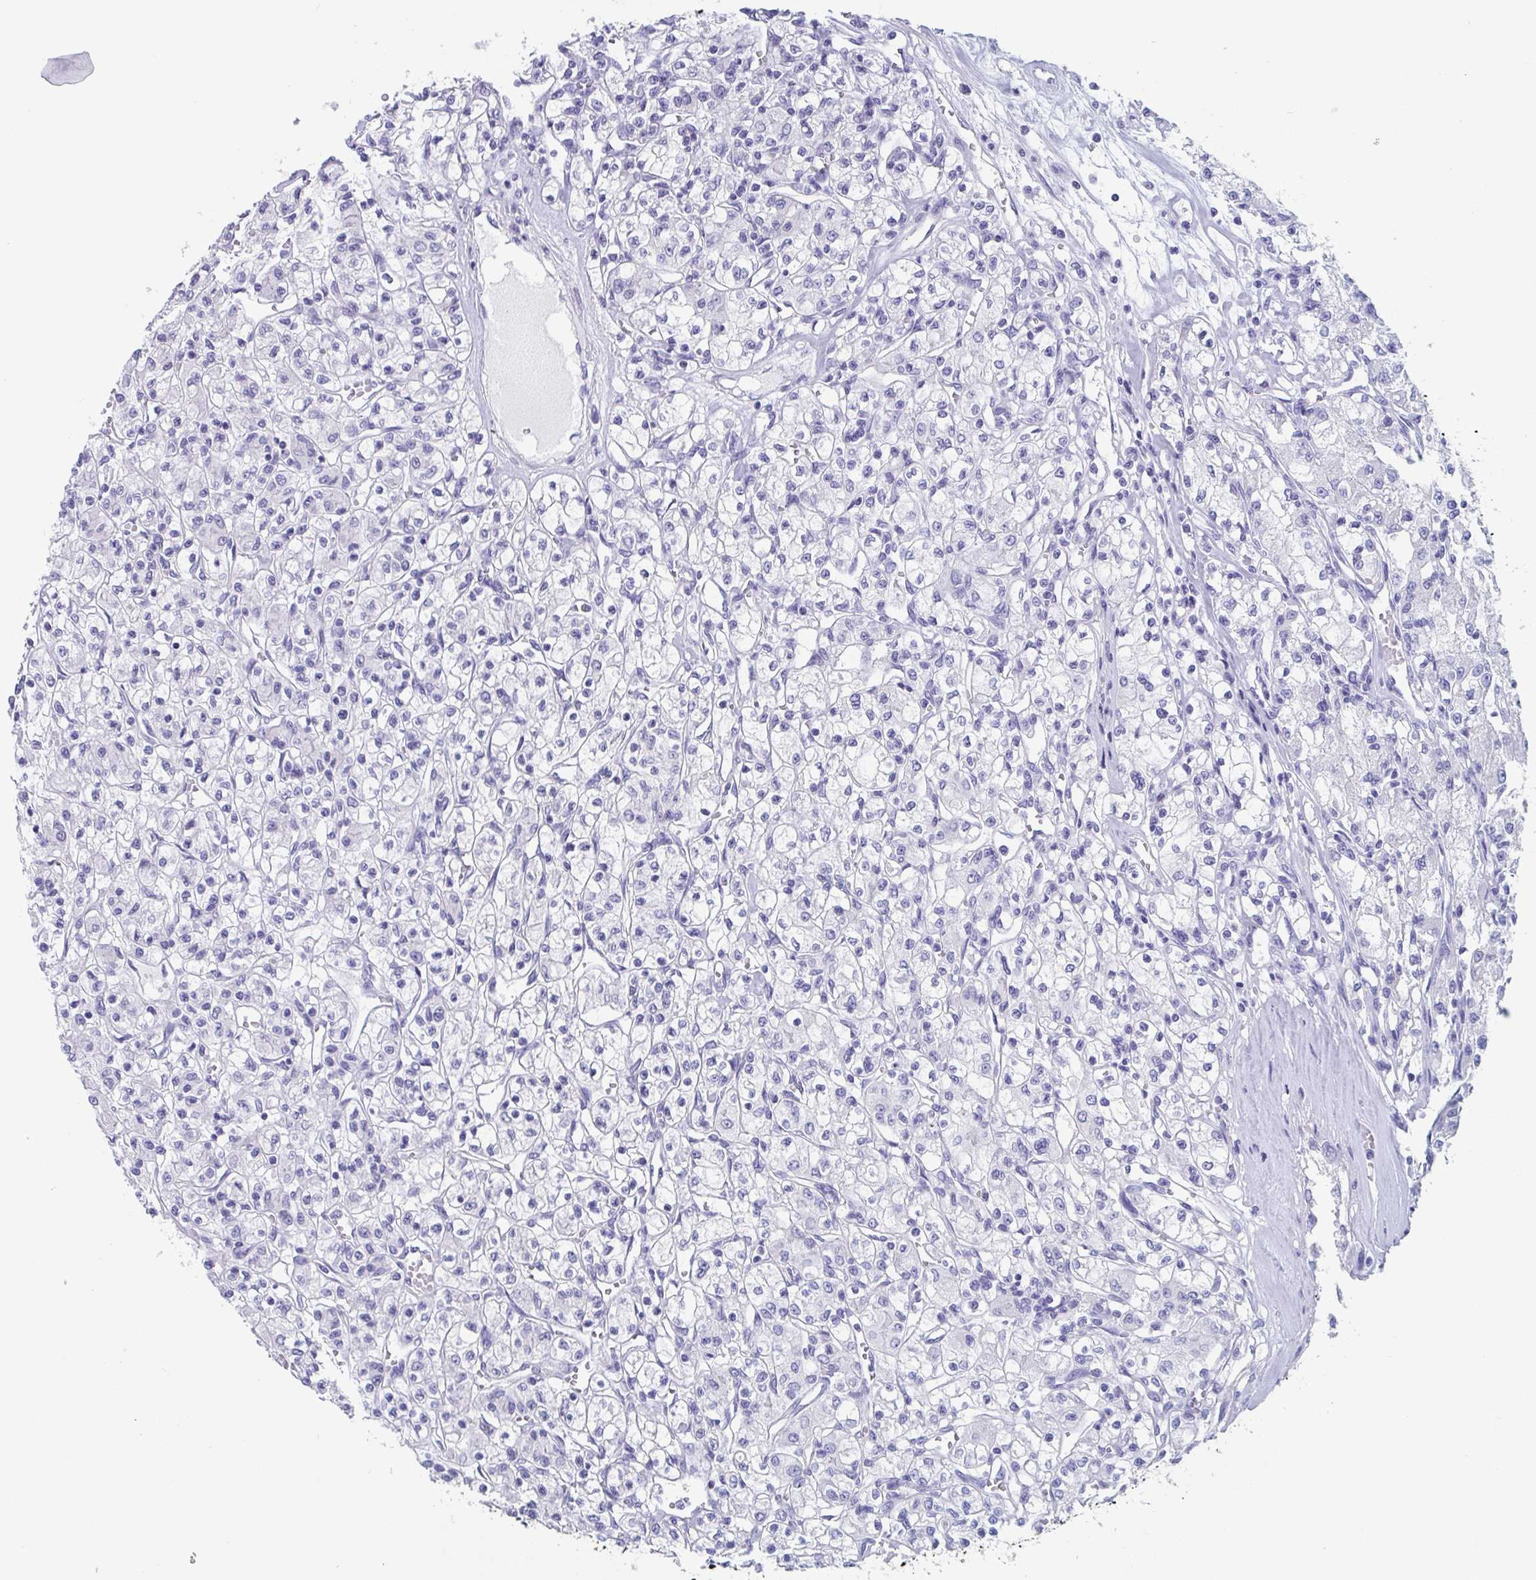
{"staining": {"intensity": "negative", "quantity": "none", "location": "none"}, "tissue": "renal cancer", "cell_type": "Tumor cells", "image_type": "cancer", "snomed": [{"axis": "morphology", "description": "Adenocarcinoma, NOS"}, {"axis": "topography", "description": "Kidney"}], "caption": "Immunohistochemistry (IHC) of renal adenocarcinoma displays no expression in tumor cells. (Stains: DAB IHC with hematoxylin counter stain, Microscopy: brightfield microscopy at high magnification).", "gene": "ZPBP", "patient": {"sex": "female", "age": 59}}